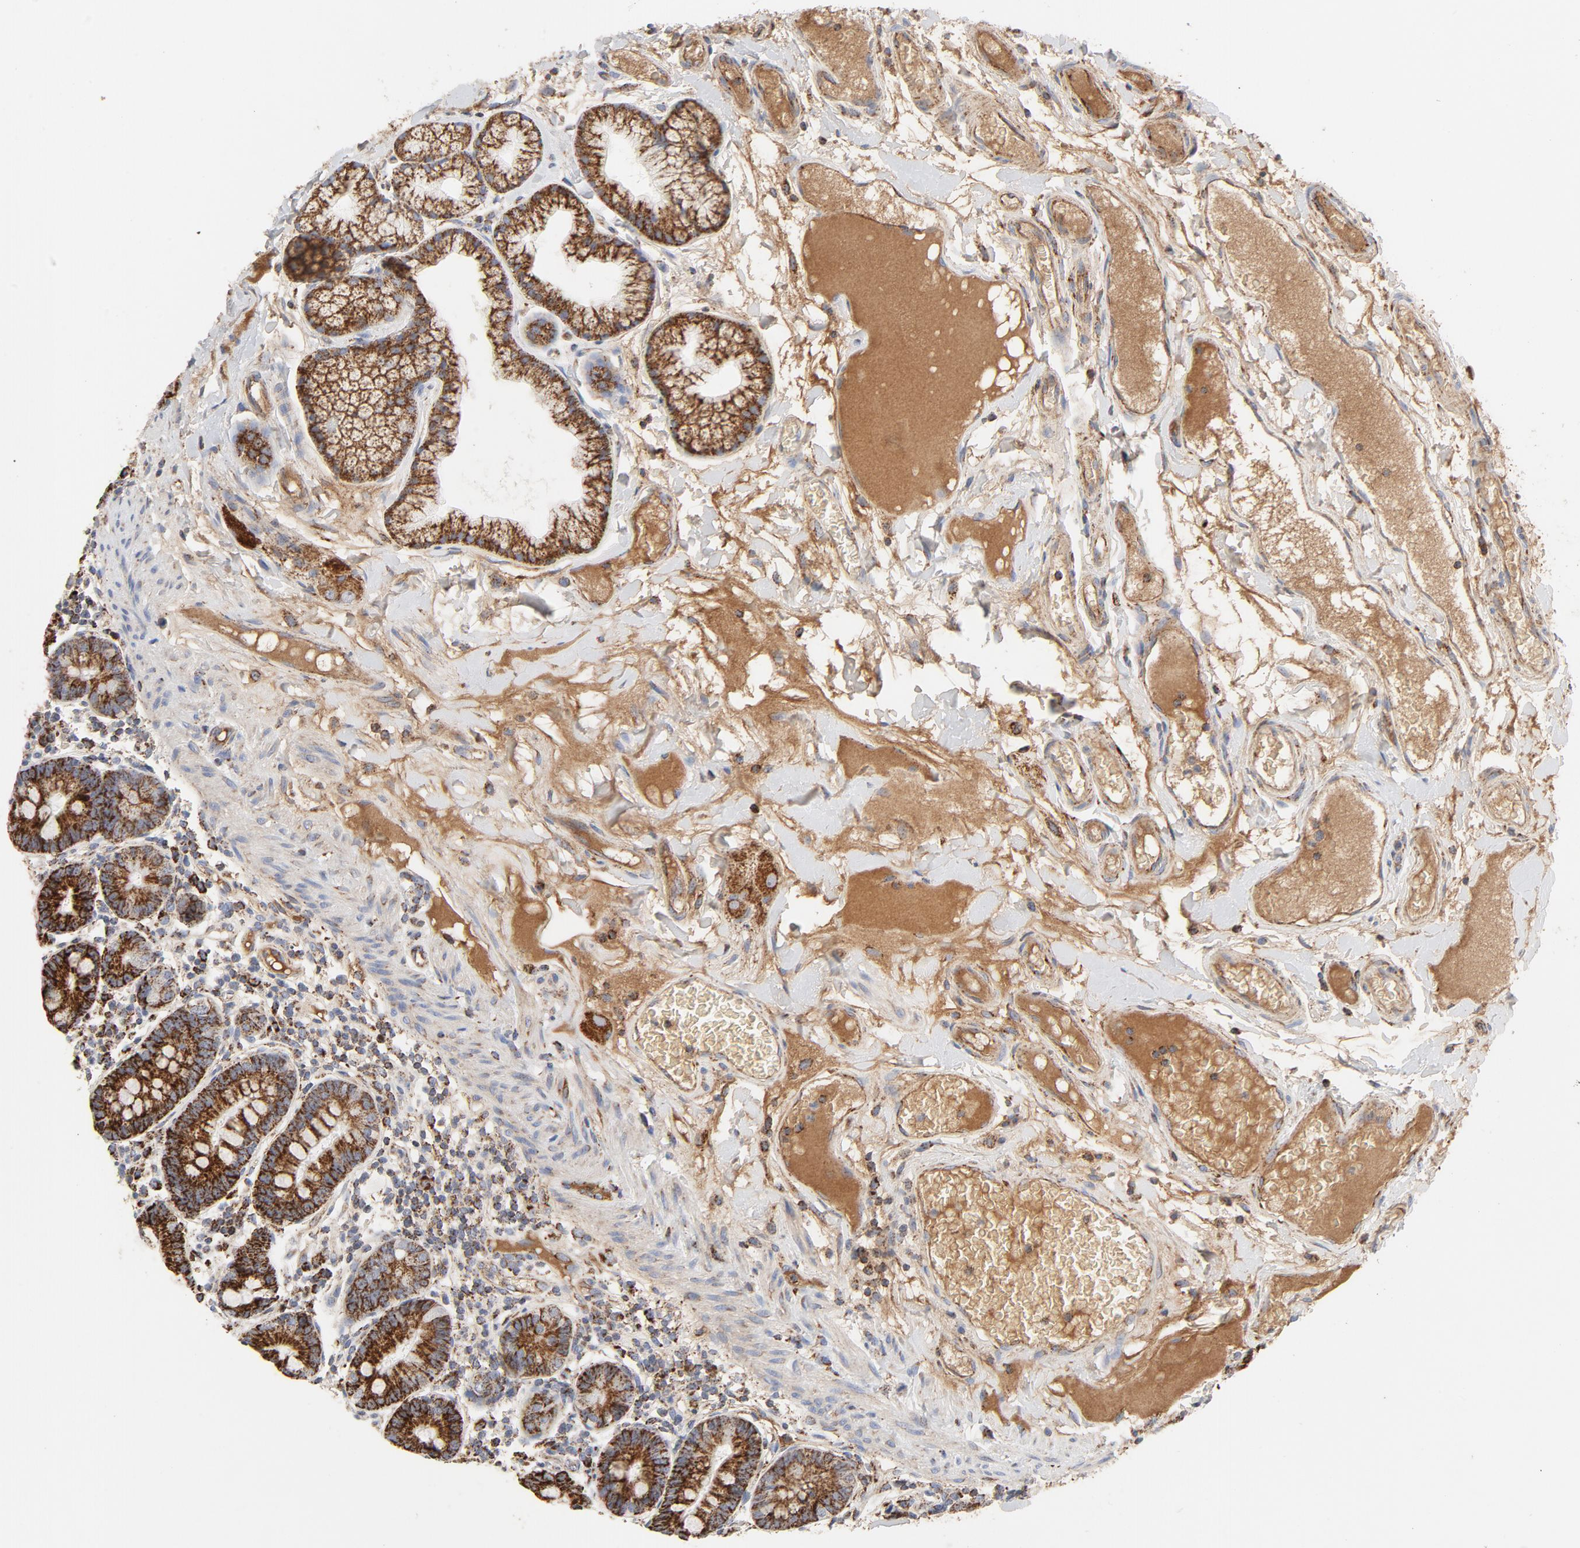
{"staining": {"intensity": "strong", "quantity": ">75%", "location": "cytoplasmic/membranous"}, "tissue": "duodenum", "cell_type": "Glandular cells", "image_type": "normal", "snomed": [{"axis": "morphology", "description": "Normal tissue, NOS"}, {"axis": "topography", "description": "Duodenum"}], "caption": "Benign duodenum demonstrates strong cytoplasmic/membranous expression in about >75% of glandular cells, visualized by immunohistochemistry.", "gene": "PCNX4", "patient": {"sex": "male", "age": 50}}